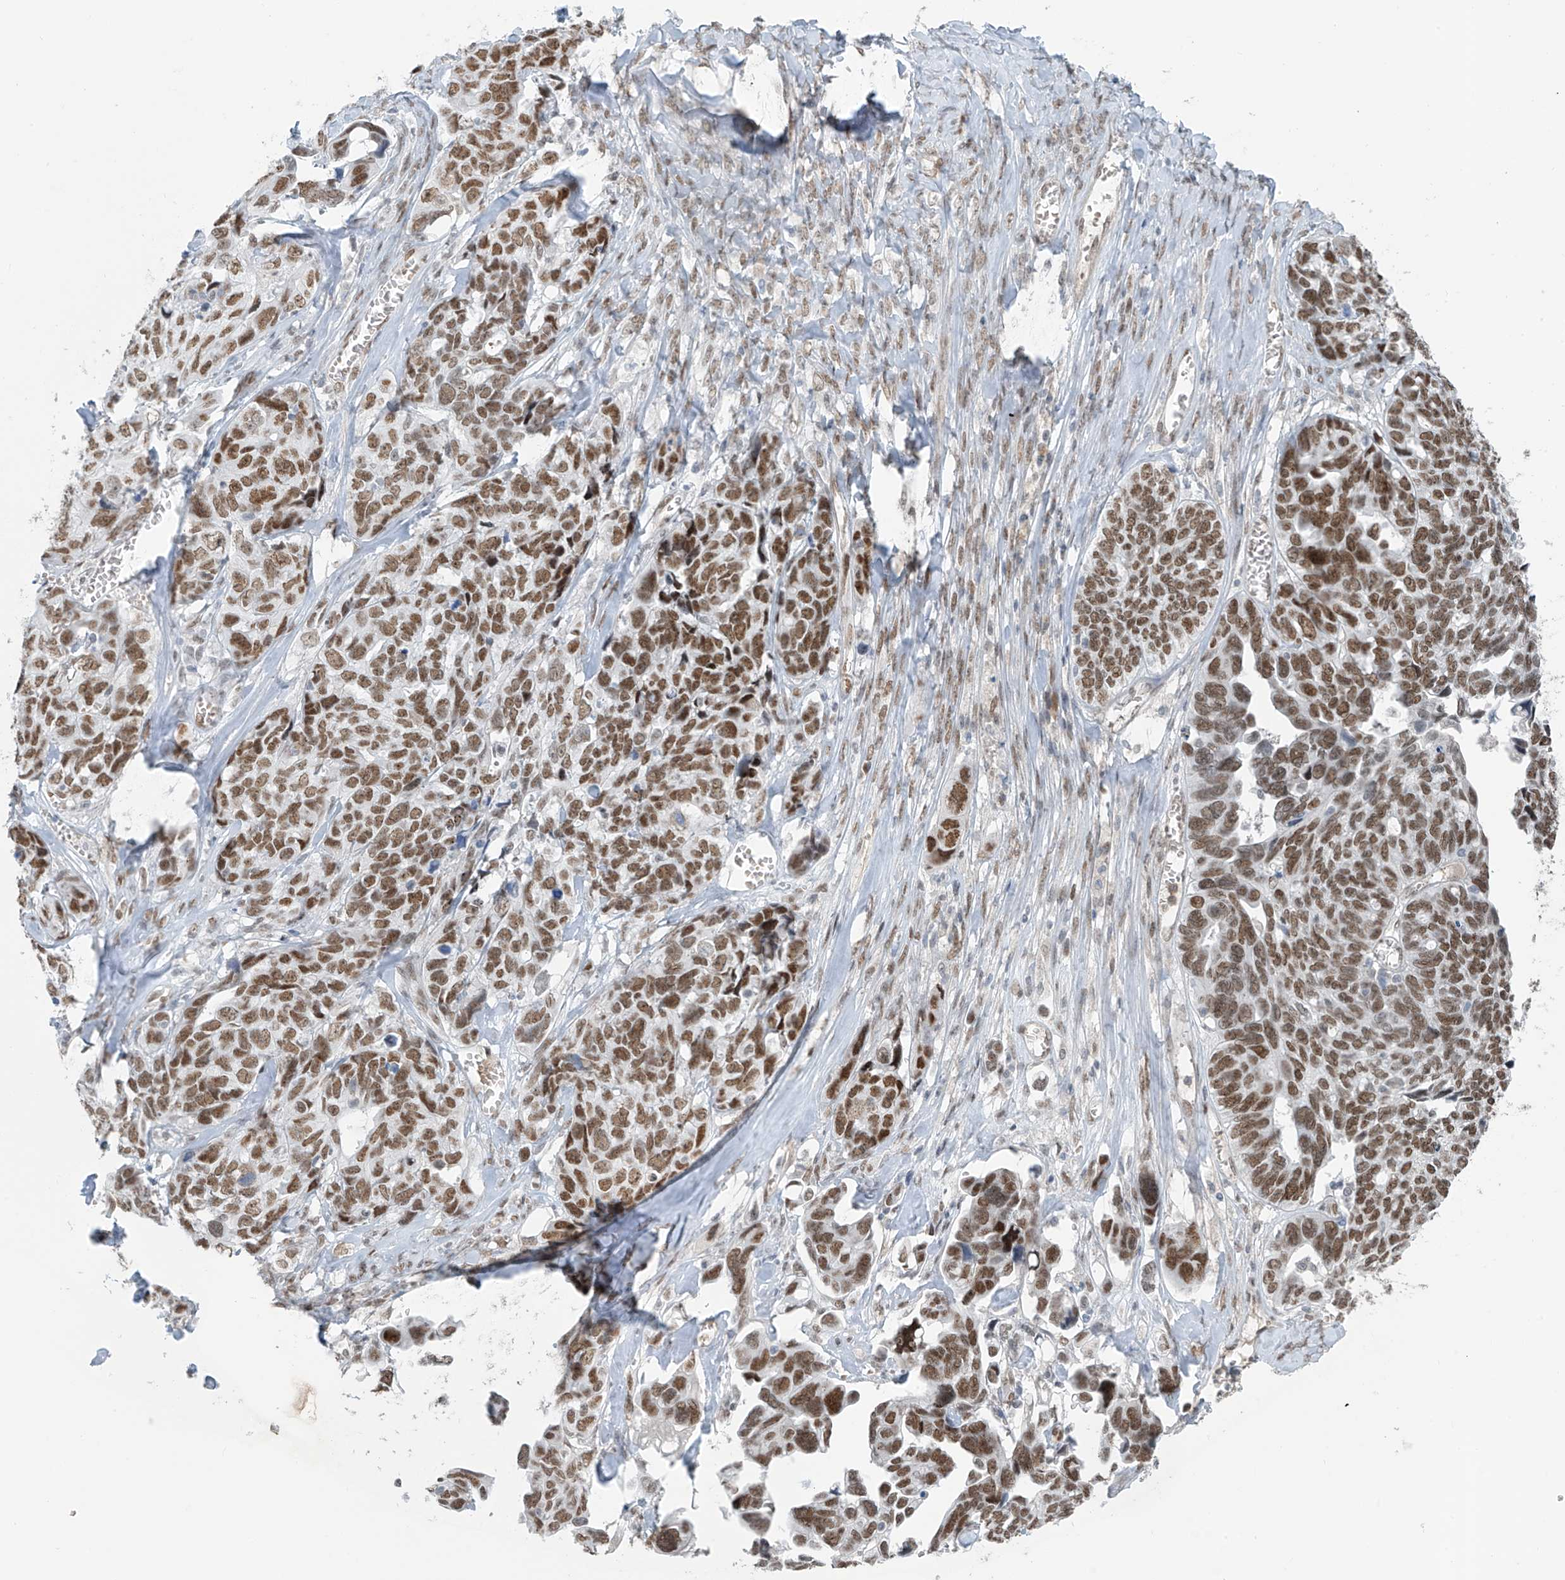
{"staining": {"intensity": "moderate", "quantity": ">75%", "location": "nuclear"}, "tissue": "ovarian cancer", "cell_type": "Tumor cells", "image_type": "cancer", "snomed": [{"axis": "morphology", "description": "Cystadenocarcinoma, serous, NOS"}, {"axis": "topography", "description": "Ovary"}], "caption": "Ovarian cancer stained with DAB IHC shows medium levels of moderate nuclear expression in approximately >75% of tumor cells.", "gene": "MCM9", "patient": {"sex": "female", "age": 79}}